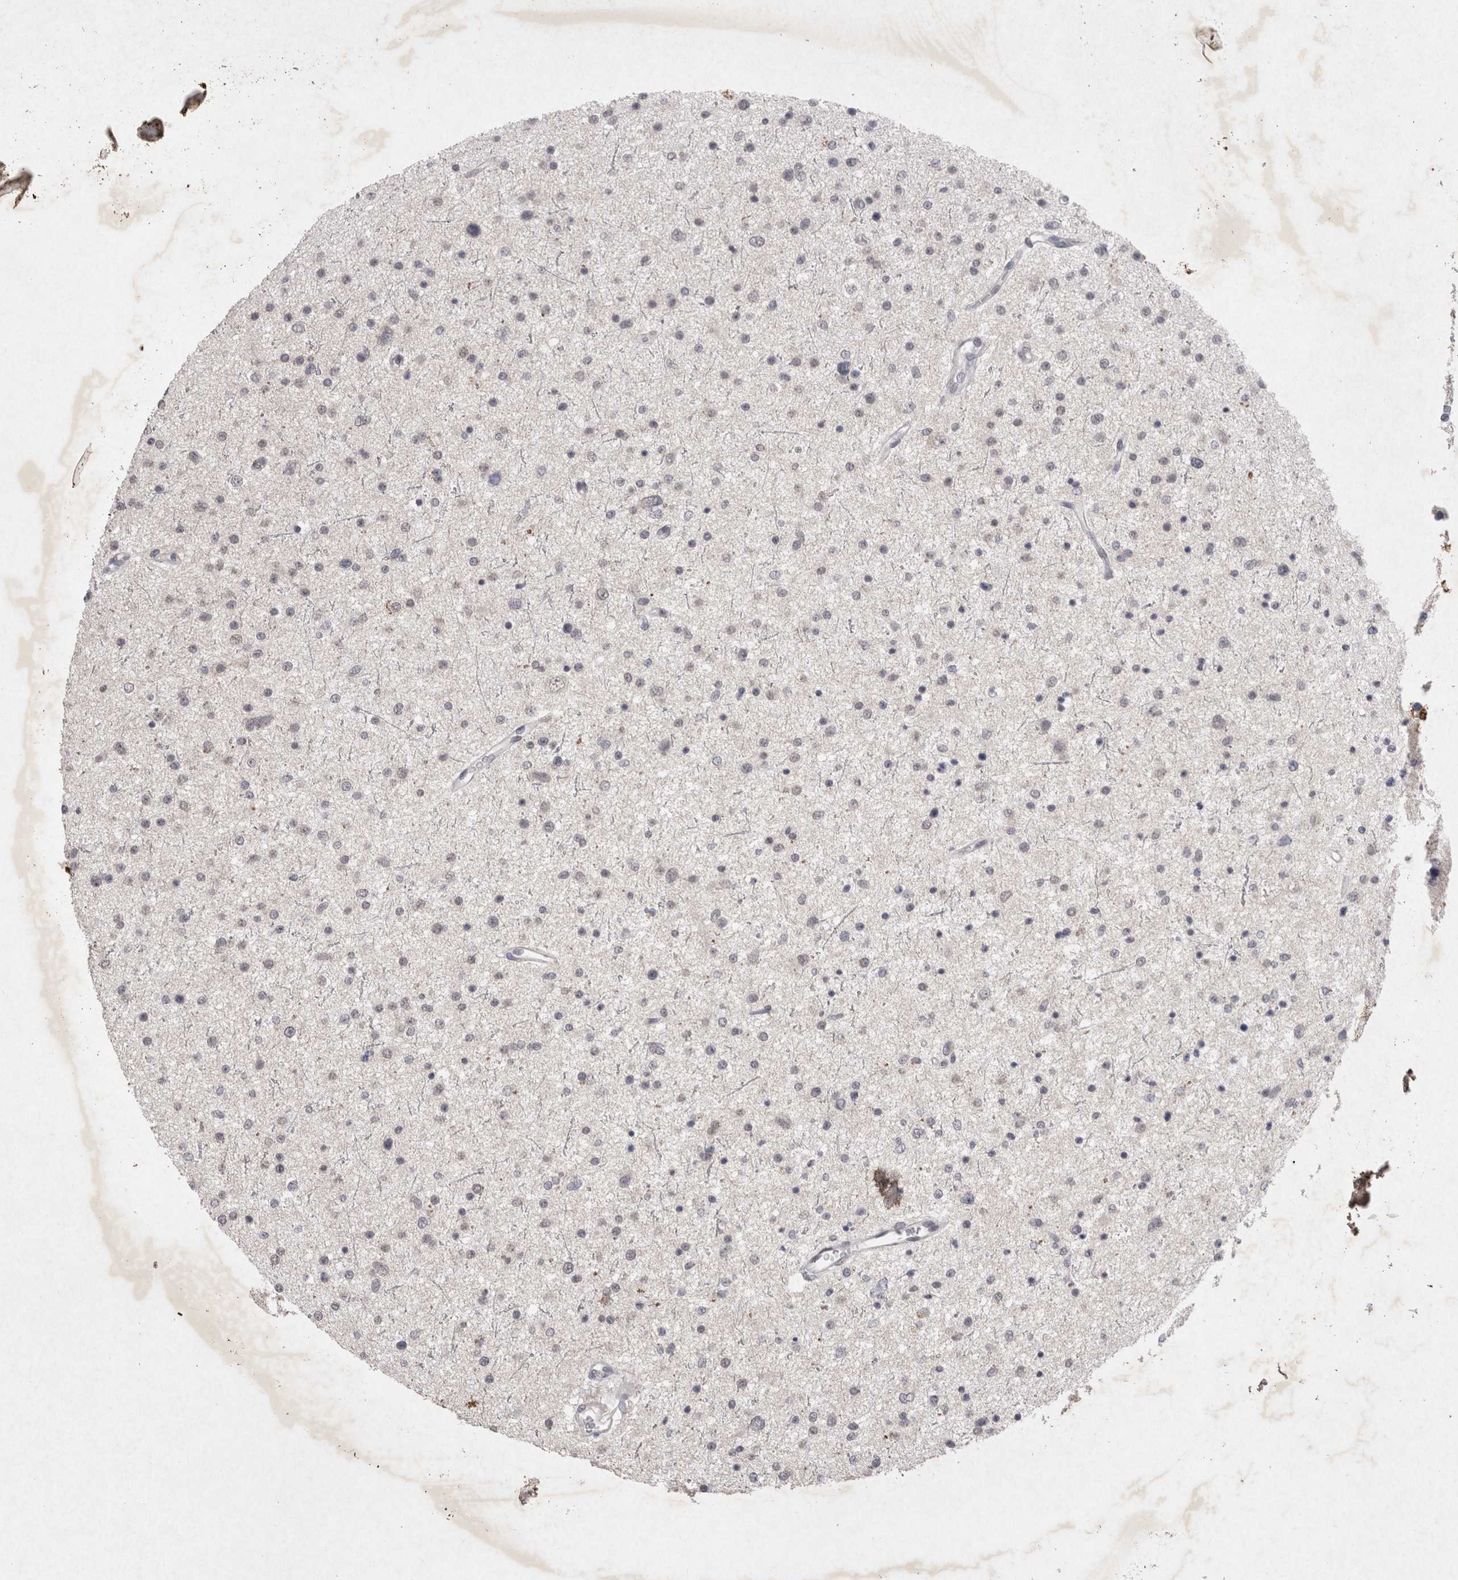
{"staining": {"intensity": "negative", "quantity": "none", "location": "none"}, "tissue": "glioma", "cell_type": "Tumor cells", "image_type": "cancer", "snomed": [{"axis": "morphology", "description": "Glioma, malignant, Low grade"}, {"axis": "topography", "description": "Brain"}], "caption": "Malignant glioma (low-grade) was stained to show a protein in brown. There is no significant expression in tumor cells.", "gene": "LYVE1", "patient": {"sex": "female", "age": 37}}